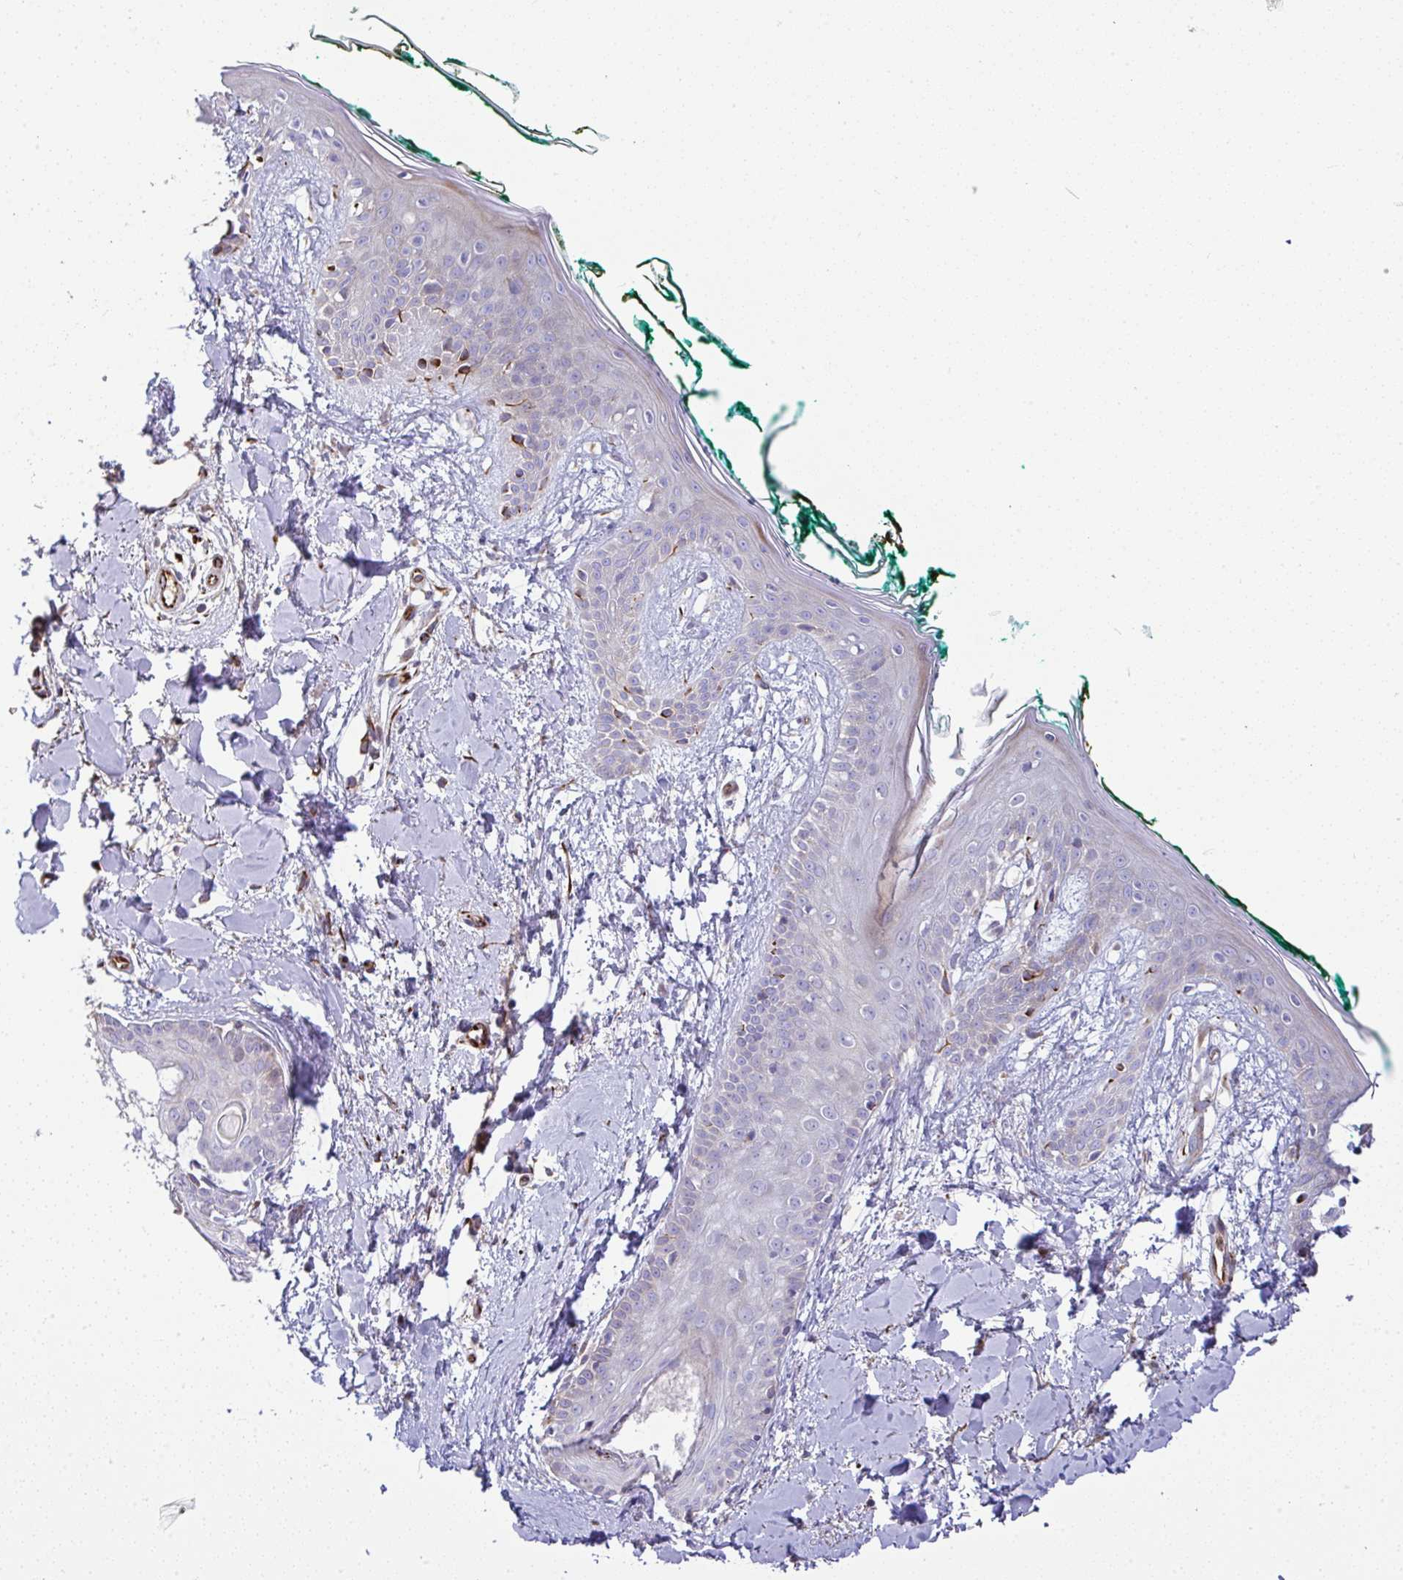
{"staining": {"intensity": "negative", "quantity": "none", "location": "none"}, "tissue": "skin", "cell_type": "Fibroblasts", "image_type": "normal", "snomed": [{"axis": "morphology", "description": "Normal tissue, NOS"}, {"axis": "topography", "description": "Skin"}], "caption": "Immunohistochemical staining of benign human skin exhibits no significant staining in fibroblasts. (Immunohistochemistry, brightfield microscopy, high magnification).", "gene": "GRID2", "patient": {"sex": "female", "age": 34}}